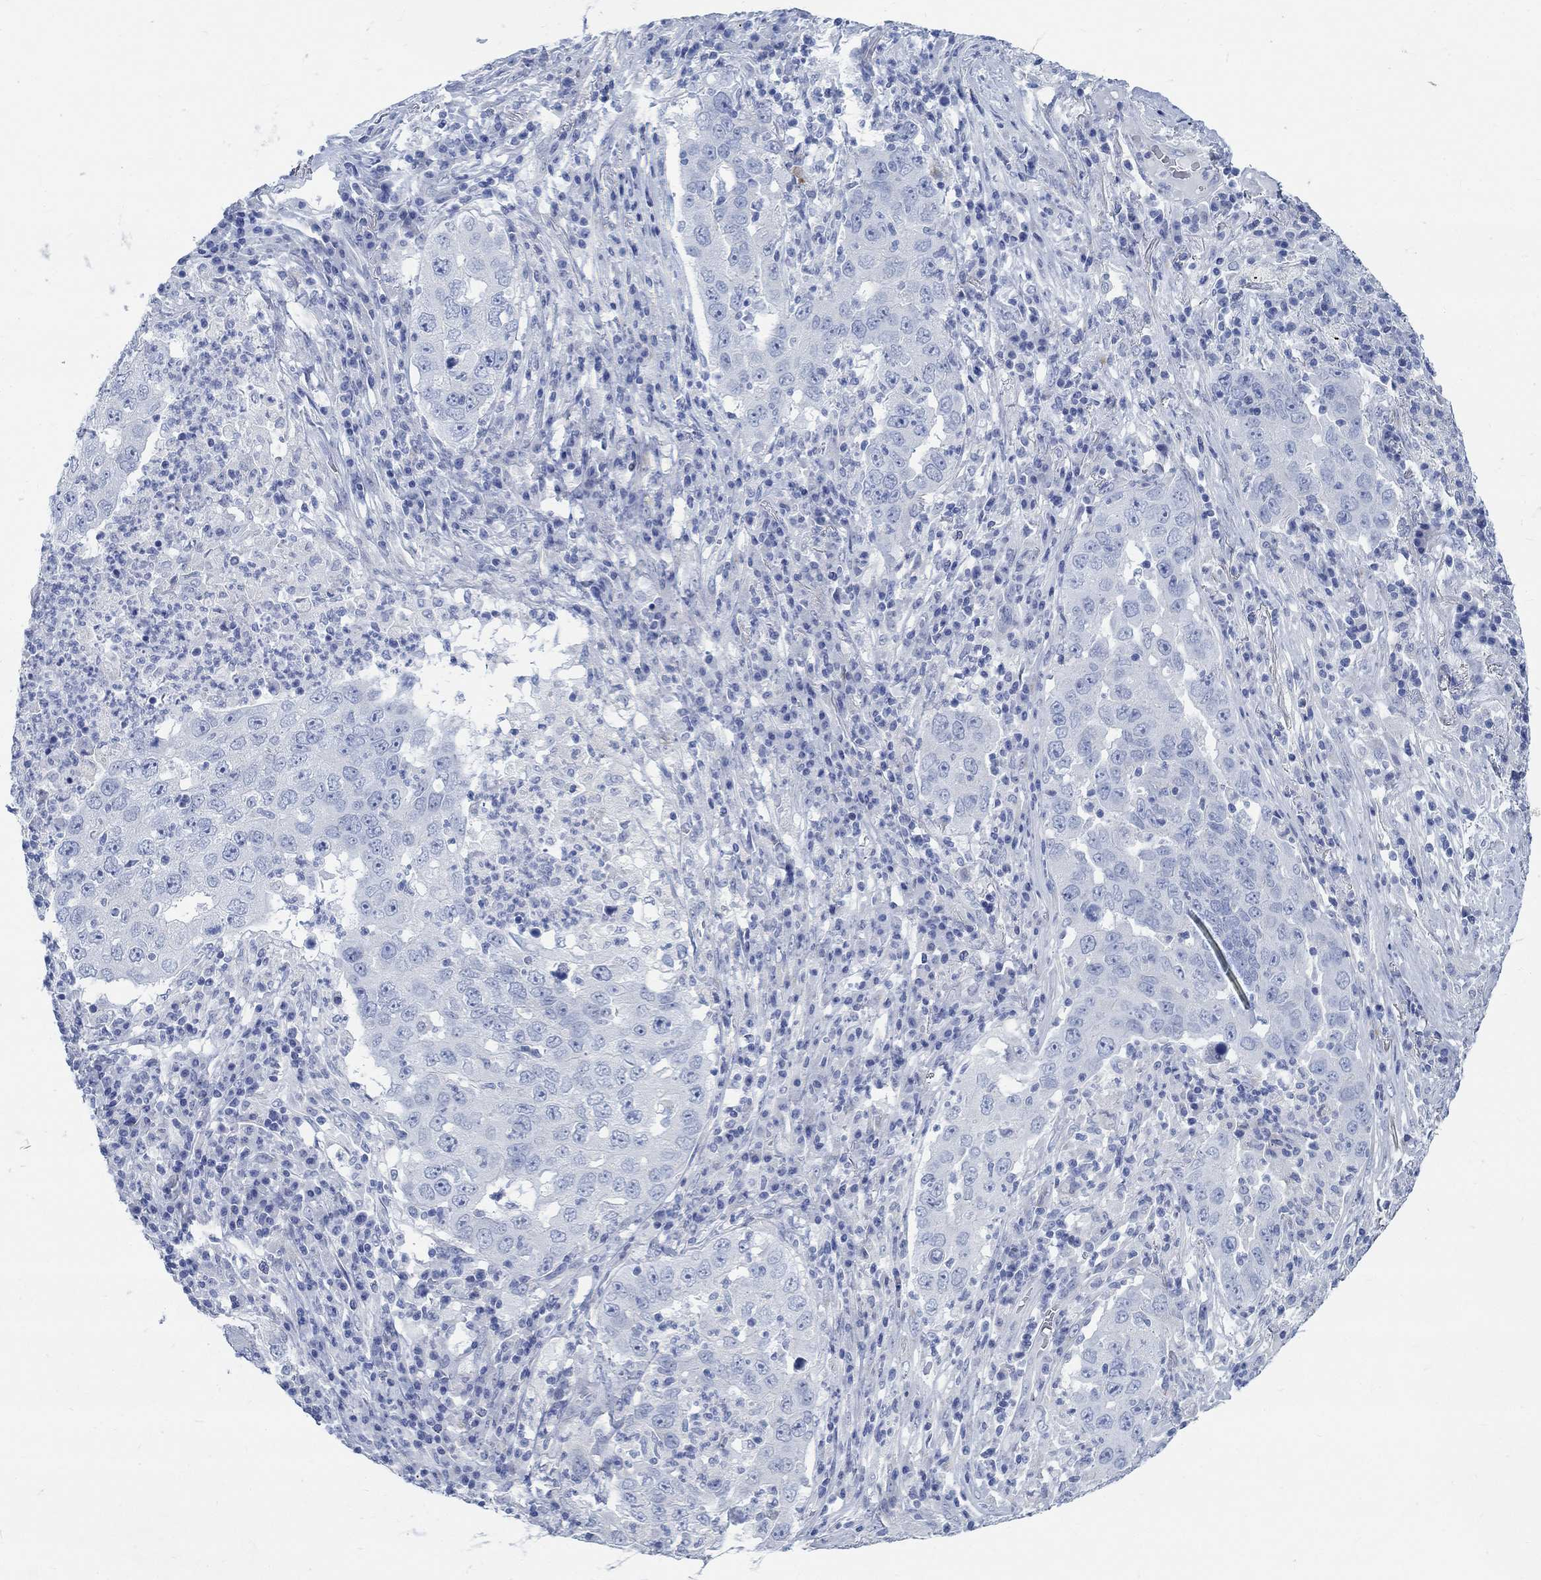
{"staining": {"intensity": "negative", "quantity": "none", "location": "none"}, "tissue": "lung cancer", "cell_type": "Tumor cells", "image_type": "cancer", "snomed": [{"axis": "morphology", "description": "Adenocarcinoma, NOS"}, {"axis": "topography", "description": "Lung"}], "caption": "IHC micrograph of neoplastic tissue: human adenocarcinoma (lung) stained with DAB (3,3'-diaminobenzidine) reveals no significant protein expression in tumor cells.", "gene": "RBM20", "patient": {"sex": "male", "age": 73}}